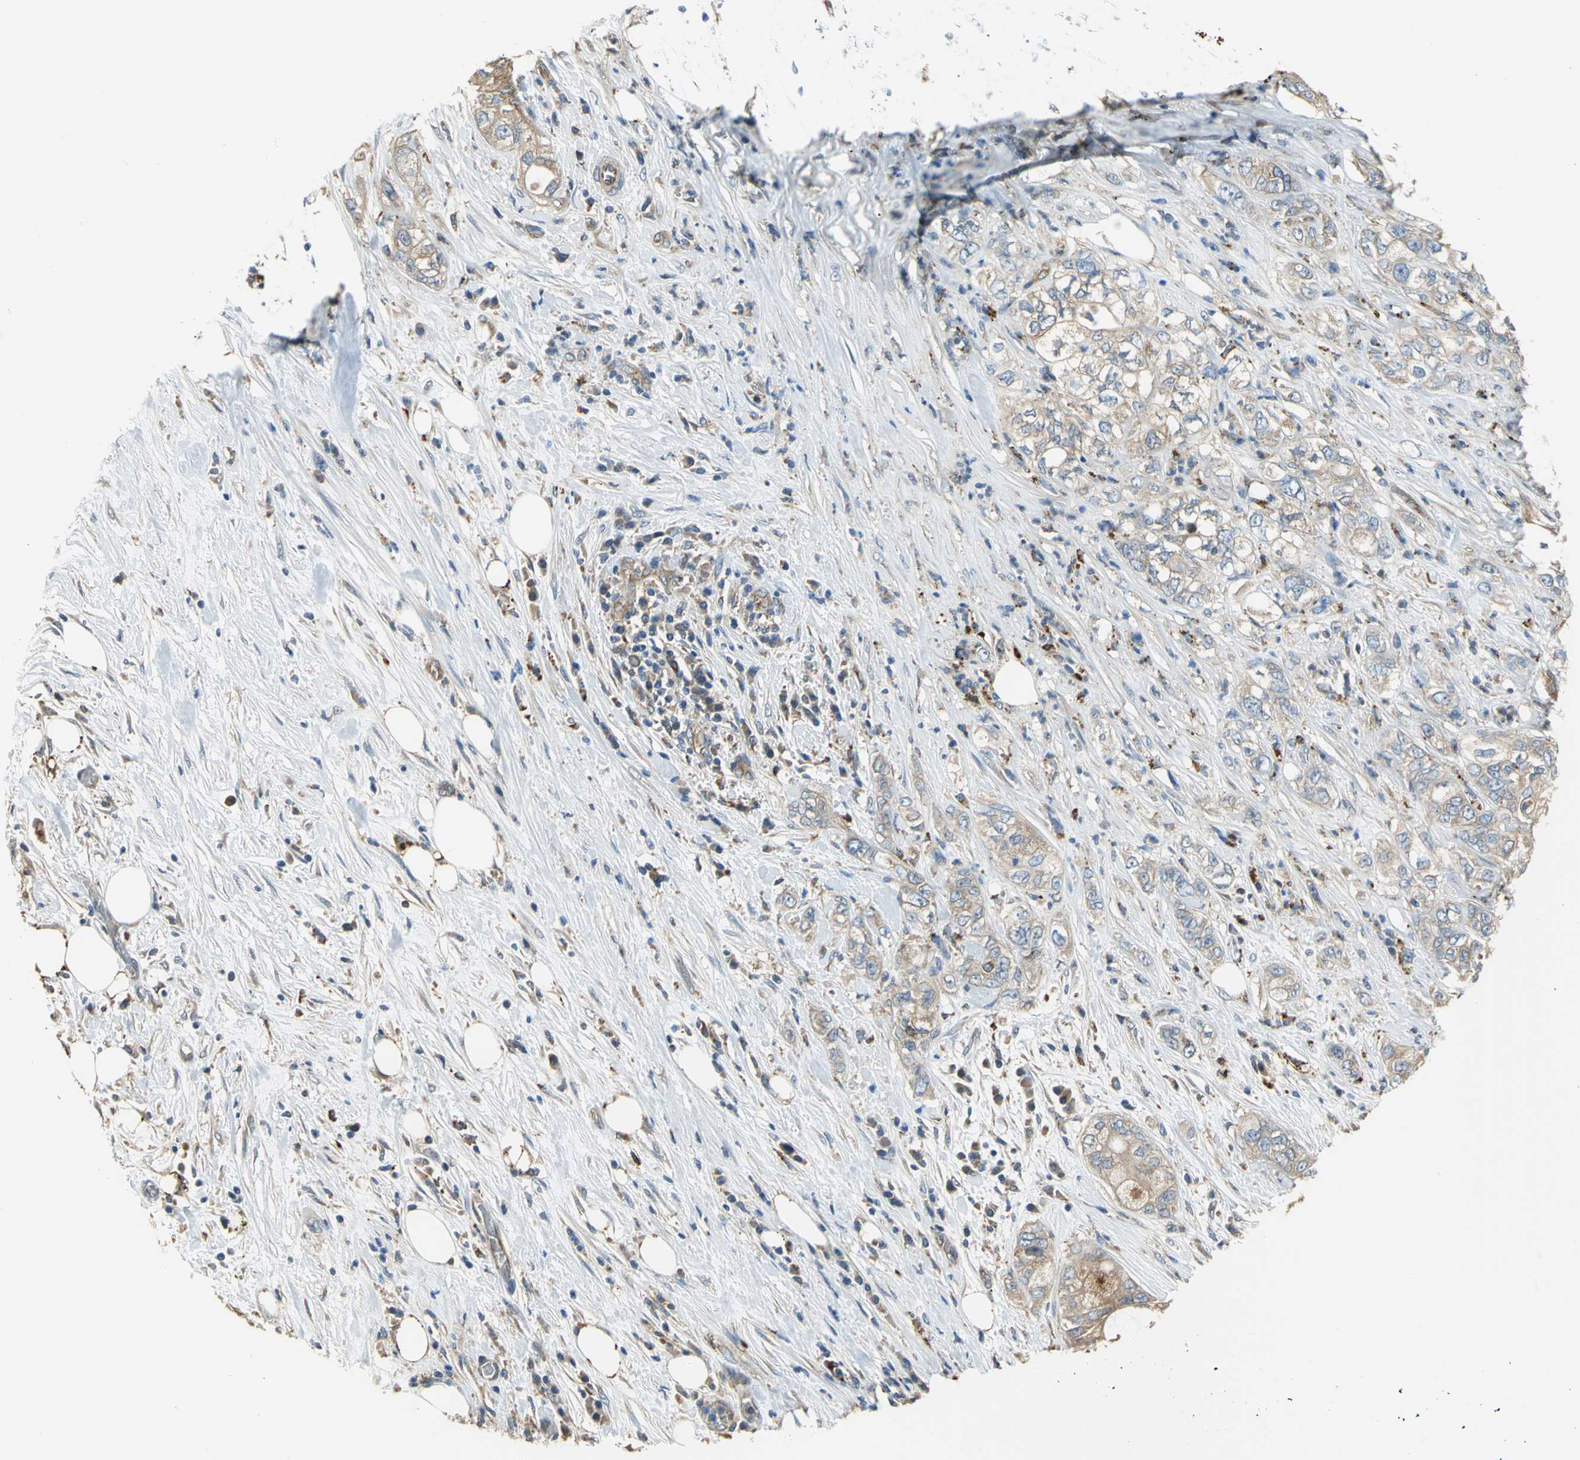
{"staining": {"intensity": "moderate", "quantity": "25%-75%", "location": "cytoplasmic/membranous"}, "tissue": "pancreatic cancer", "cell_type": "Tumor cells", "image_type": "cancer", "snomed": [{"axis": "morphology", "description": "Adenocarcinoma, NOS"}, {"axis": "topography", "description": "Pancreas"}], "caption": "An IHC image of tumor tissue is shown. Protein staining in brown shows moderate cytoplasmic/membranous positivity in pancreatic cancer within tumor cells.", "gene": "DIAPH2", "patient": {"sex": "male", "age": 70}}